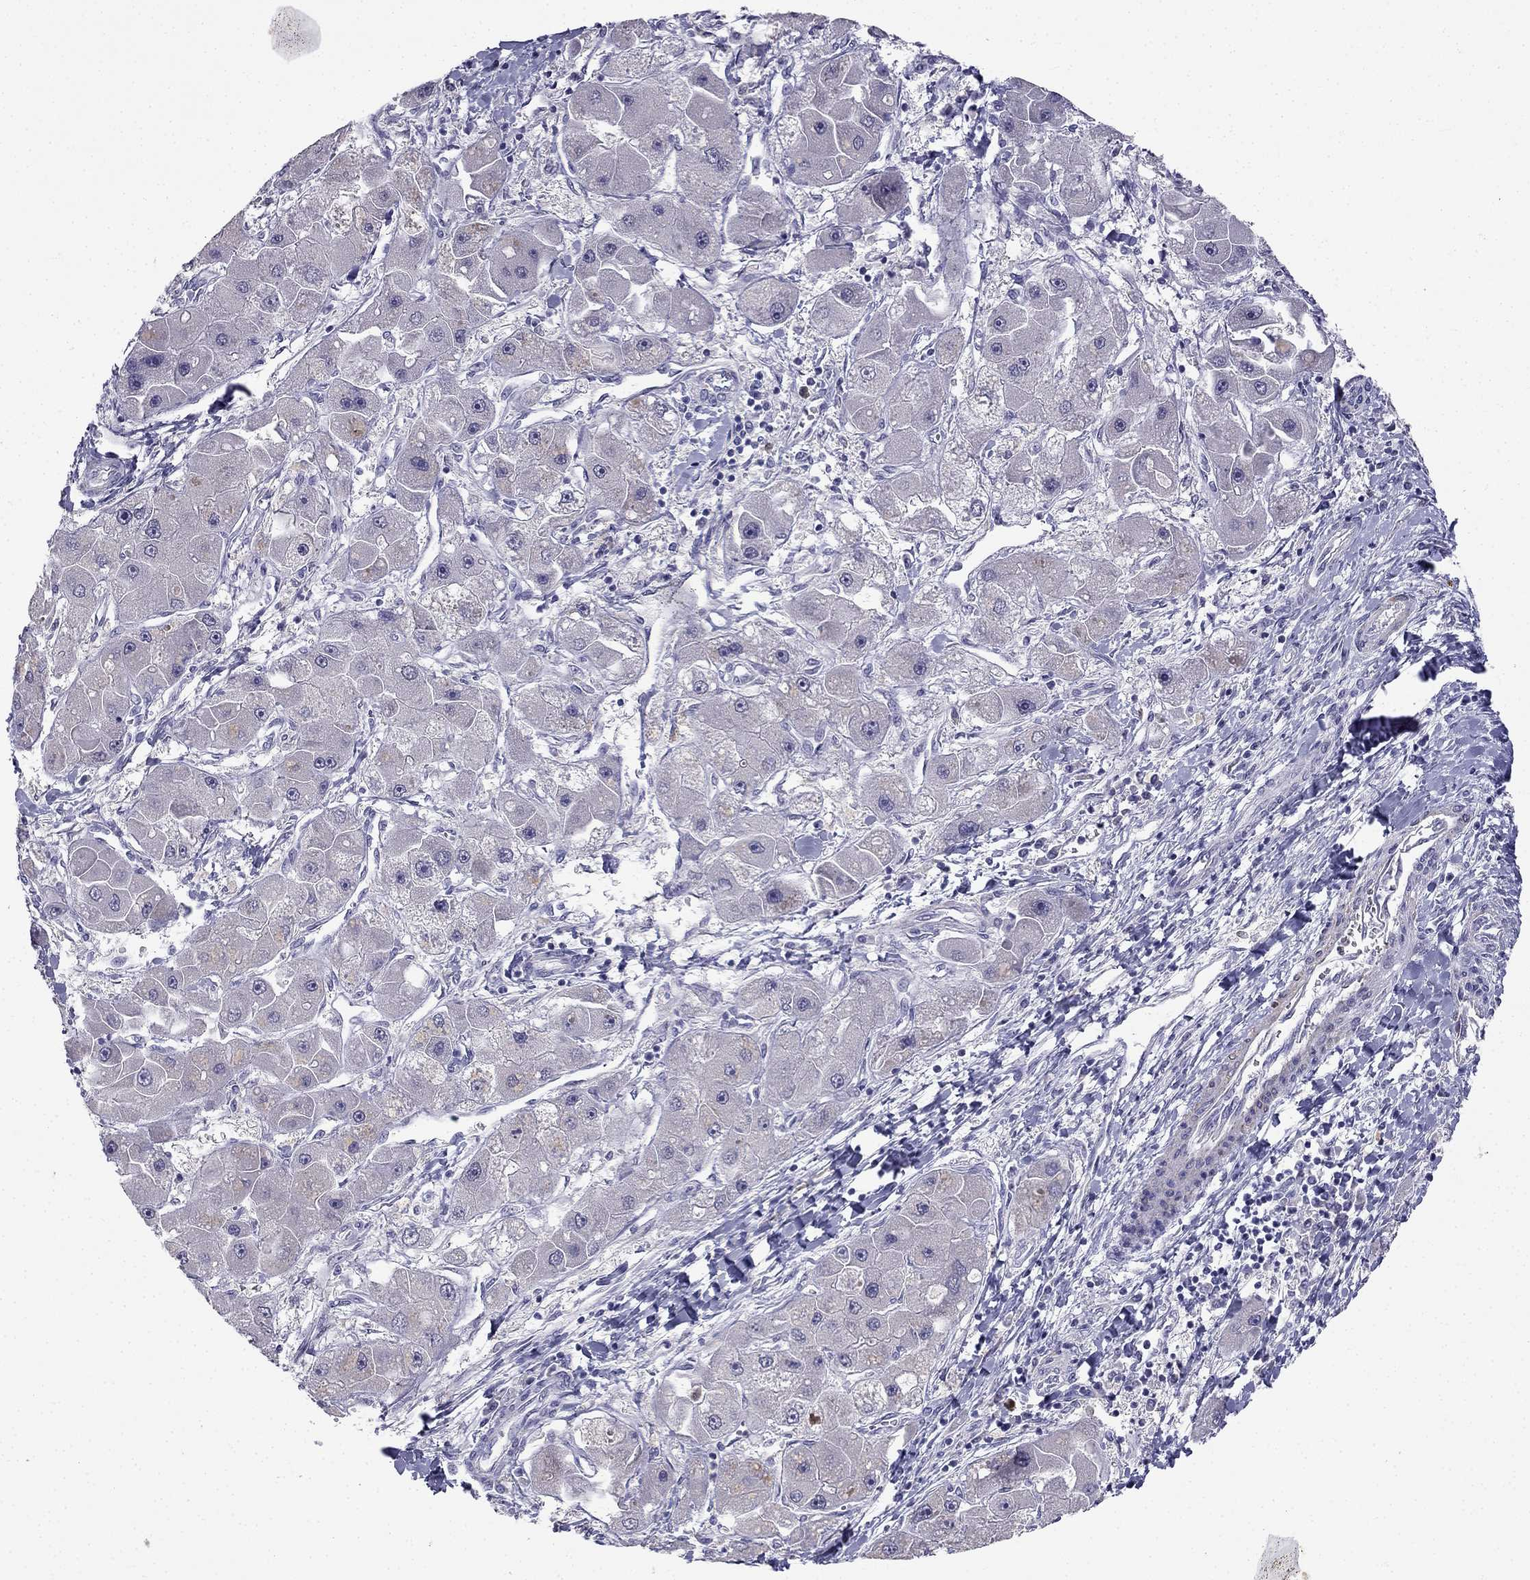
{"staining": {"intensity": "weak", "quantity": "<25%", "location": "cytoplasmic/membranous"}, "tissue": "liver cancer", "cell_type": "Tumor cells", "image_type": "cancer", "snomed": [{"axis": "morphology", "description": "Carcinoma, Hepatocellular, NOS"}, {"axis": "topography", "description": "Liver"}], "caption": "Immunohistochemistry (IHC) of liver cancer demonstrates no staining in tumor cells. Nuclei are stained in blue.", "gene": "C16orf89", "patient": {"sex": "male", "age": 24}}